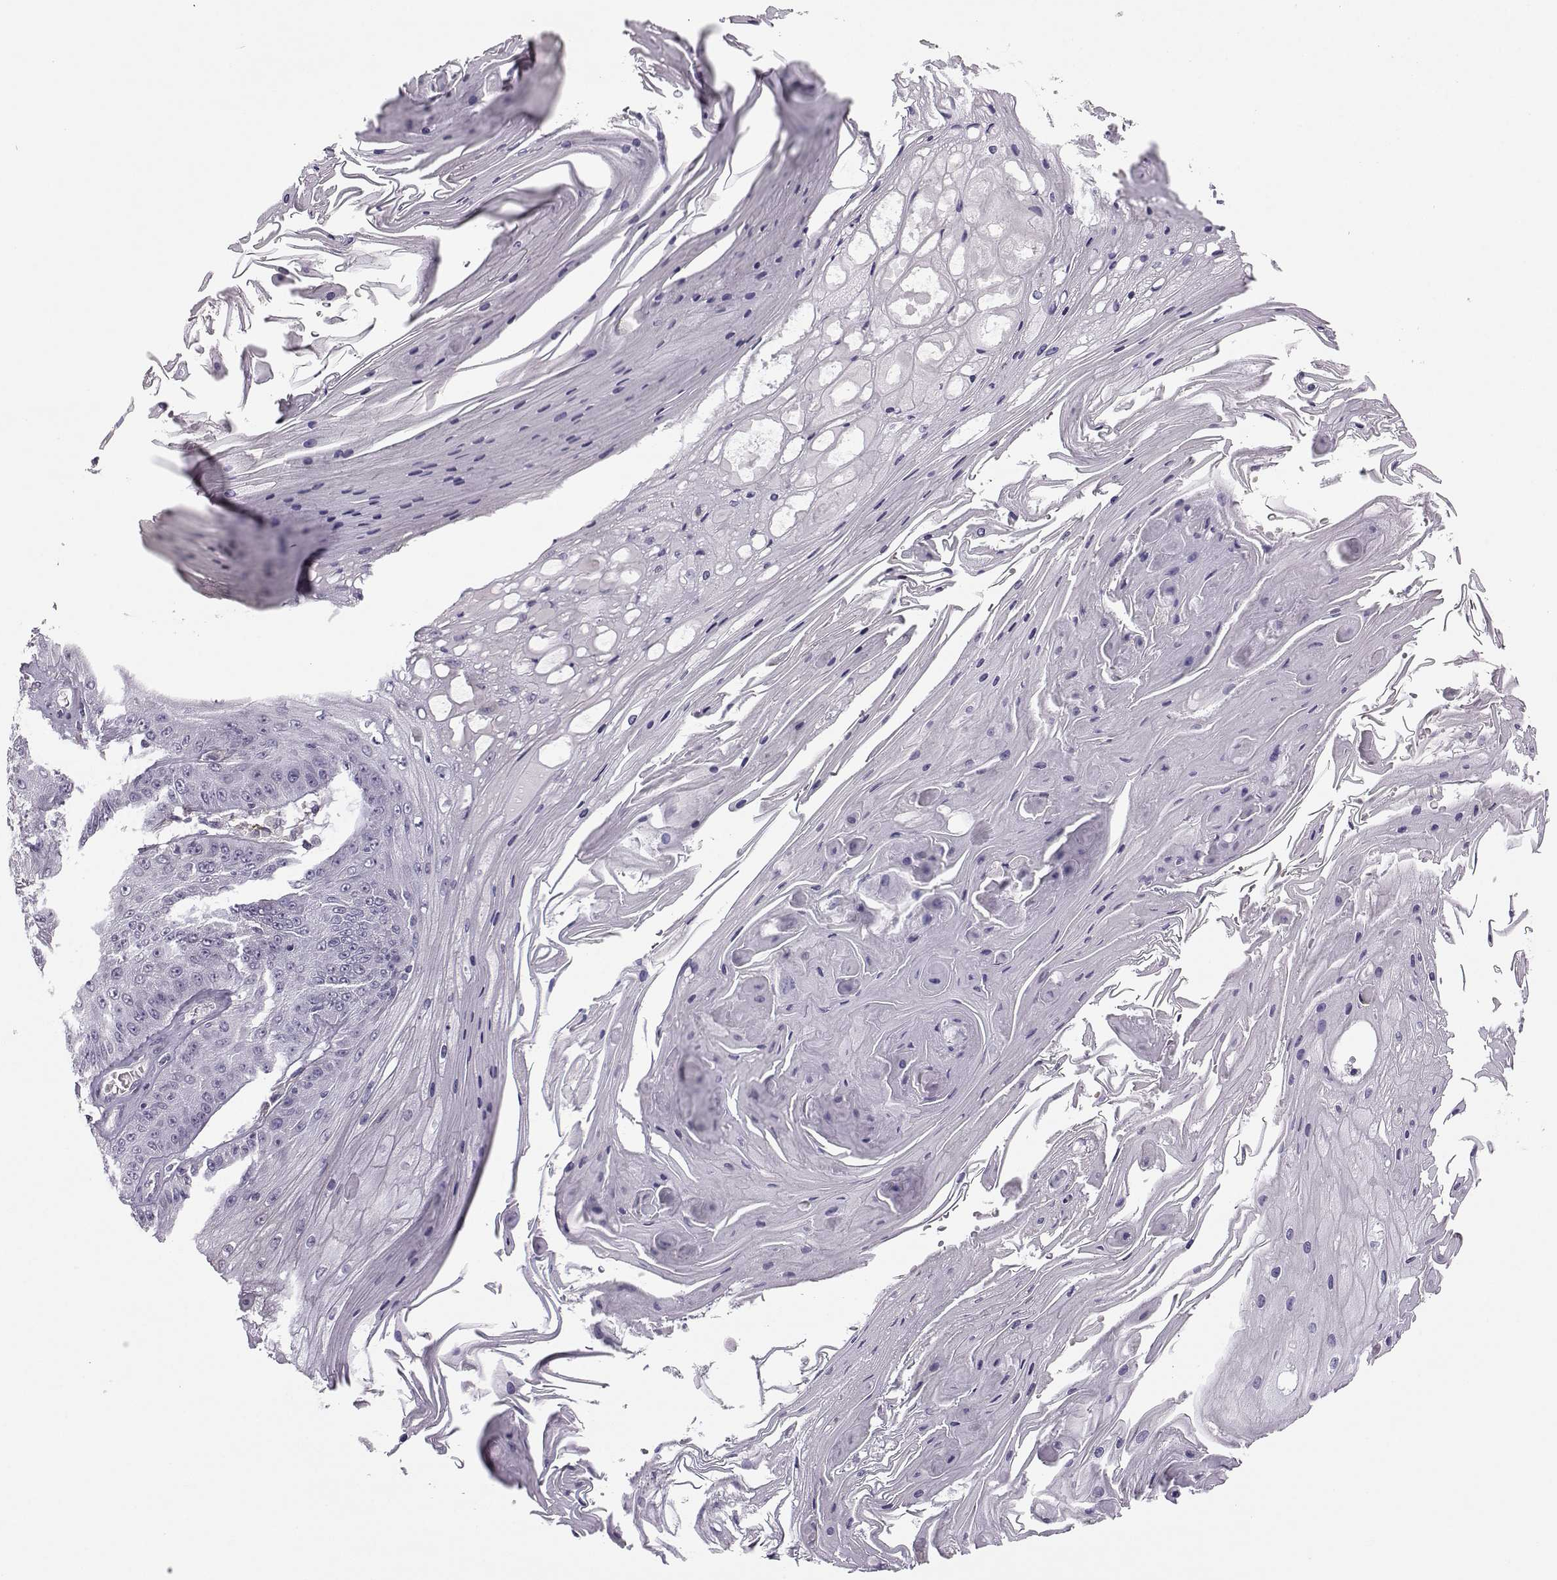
{"staining": {"intensity": "negative", "quantity": "none", "location": "none"}, "tissue": "skin cancer", "cell_type": "Tumor cells", "image_type": "cancer", "snomed": [{"axis": "morphology", "description": "Squamous cell carcinoma, NOS"}, {"axis": "topography", "description": "Skin"}], "caption": "Squamous cell carcinoma (skin) stained for a protein using immunohistochemistry (IHC) reveals no staining tumor cells.", "gene": "FCAMR", "patient": {"sex": "male", "age": 70}}